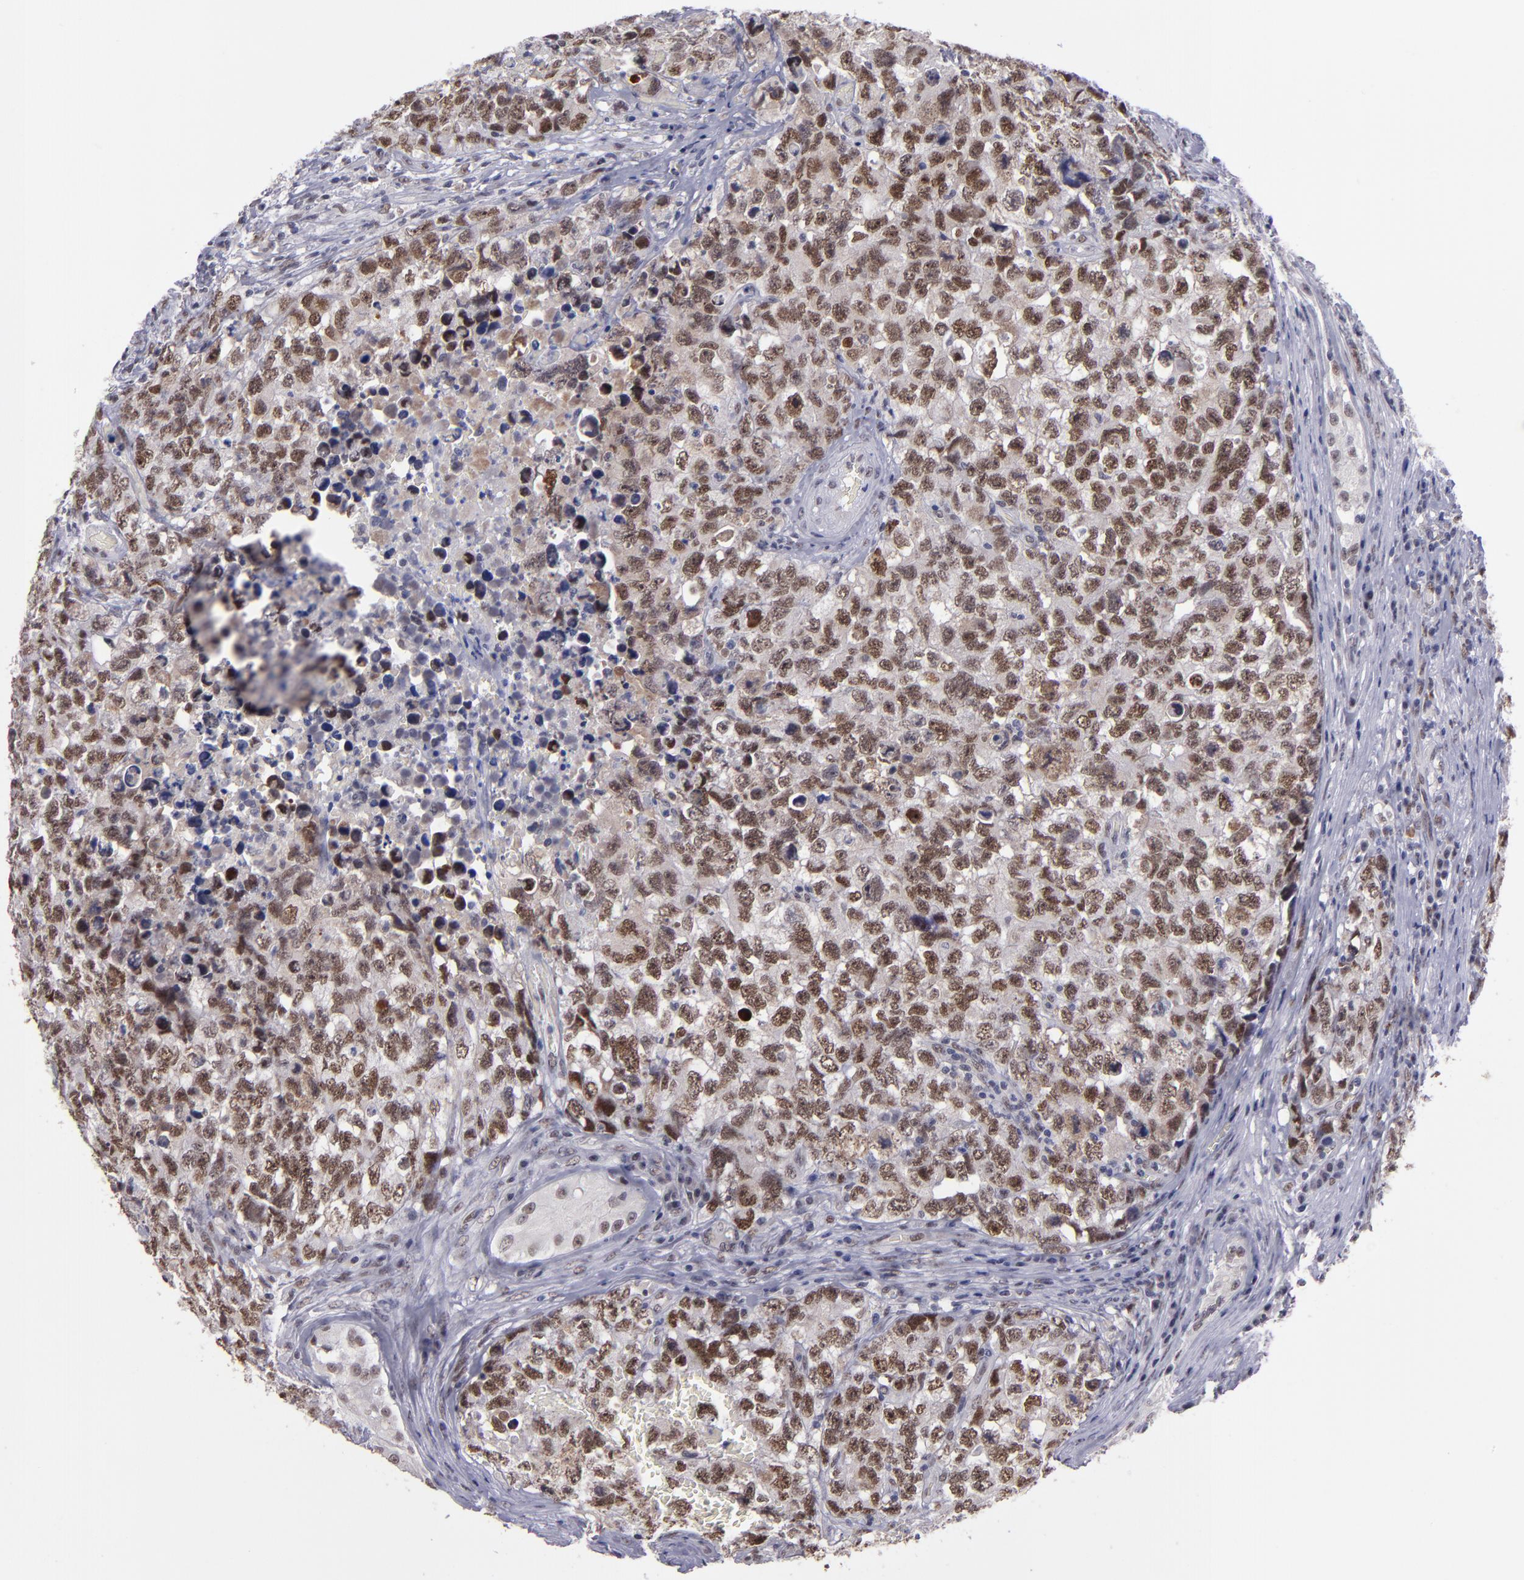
{"staining": {"intensity": "moderate", "quantity": ">75%", "location": "nuclear"}, "tissue": "testis cancer", "cell_type": "Tumor cells", "image_type": "cancer", "snomed": [{"axis": "morphology", "description": "Carcinoma, Embryonal, NOS"}, {"axis": "topography", "description": "Testis"}], "caption": "High-magnification brightfield microscopy of testis cancer stained with DAB (brown) and counterstained with hematoxylin (blue). tumor cells exhibit moderate nuclear positivity is appreciated in about>75% of cells.", "gene": "OTUB2", "patient": {"sex": "male", "age": 31}}